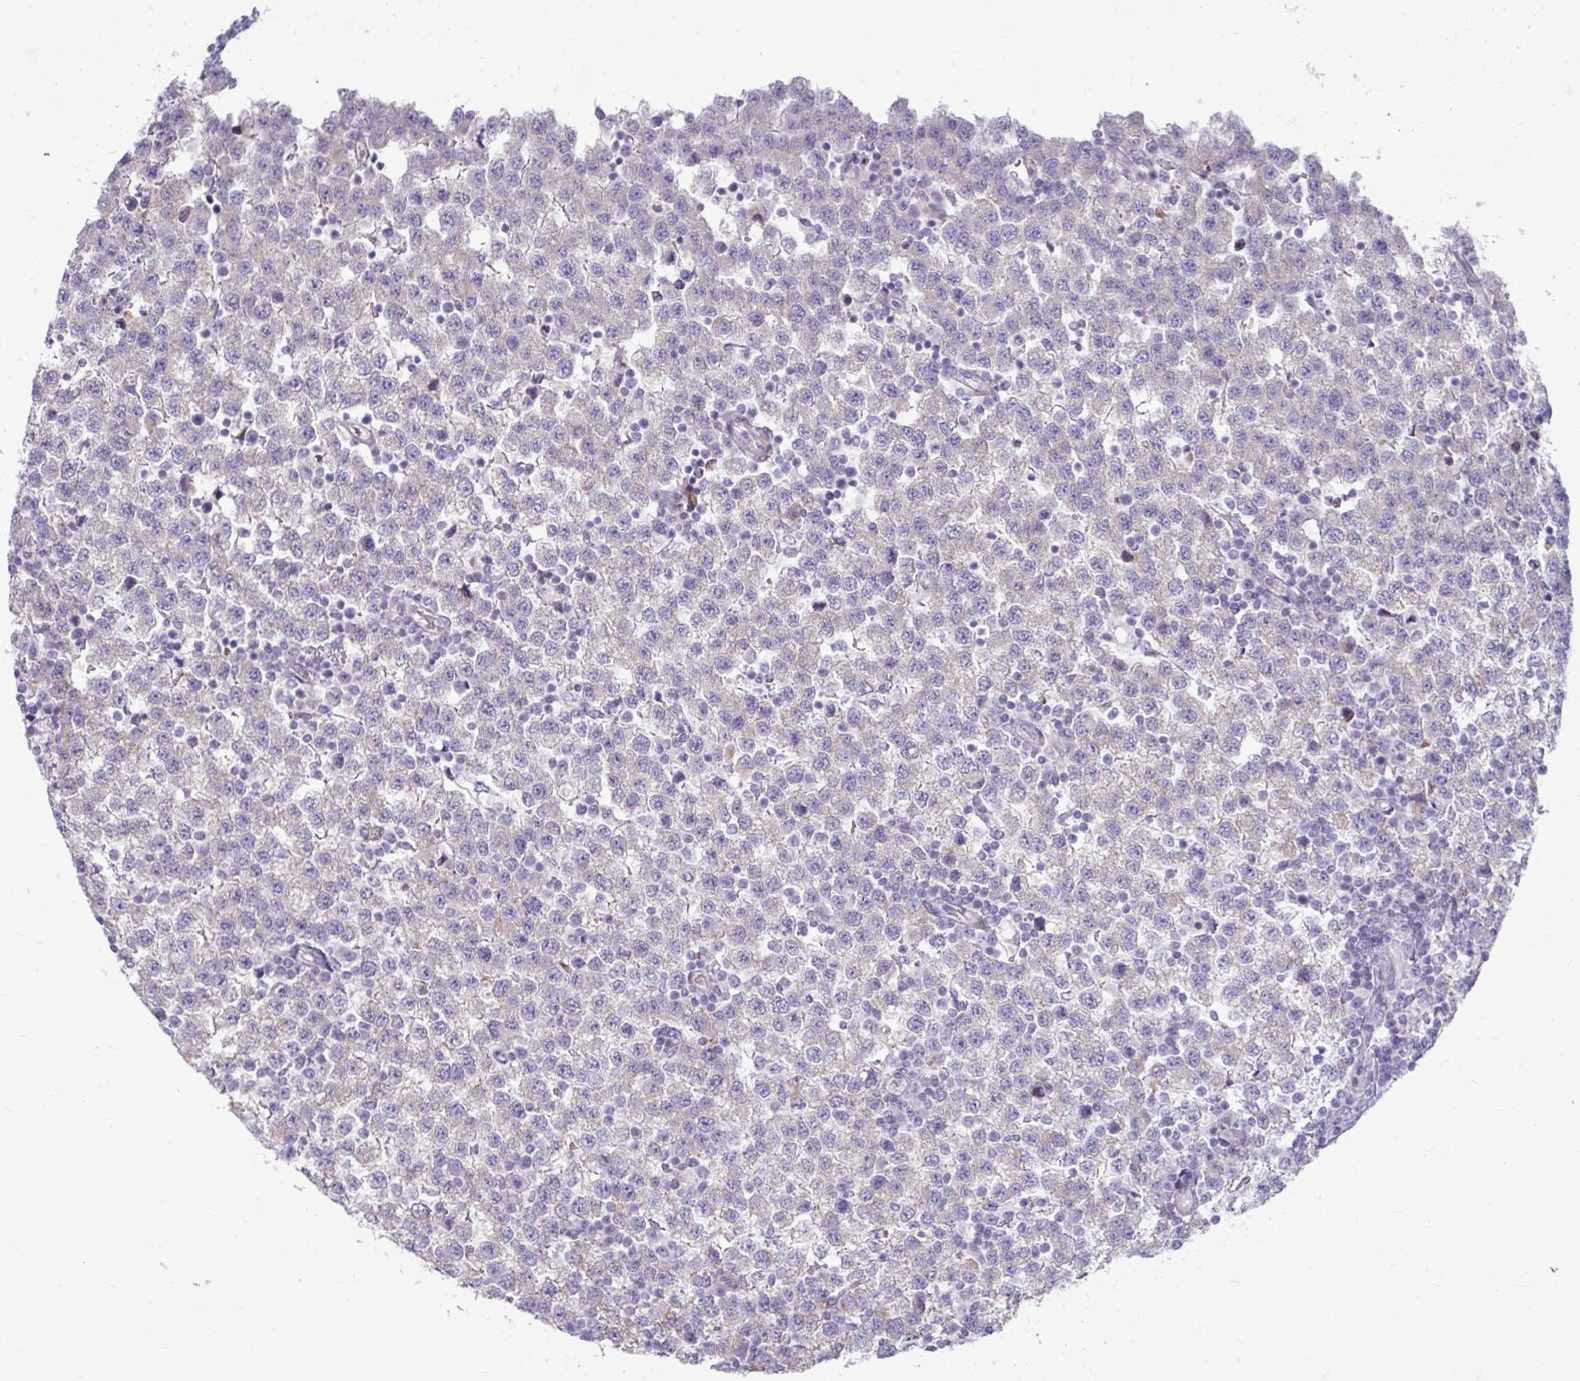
{"staining": {"intensity": "weak", "quantity": "<25%", "location": "cytoplasmic/membranous"}, "tissue": "testis cancer", "cell_type": "Tumor cells", "image_type": "cancer", "snomed": [{"axis": "morphology", "description": "Seminoma, NOS"}, {"axis": "topography", "description": "Testis"}], "caption": "The immunohistochemistry micrograph has no significant staining in tumor cells of testis cancer (seminoma) tissue.", "gene": "MSMO1", "patient": {"sex": "male", "age": 34}}